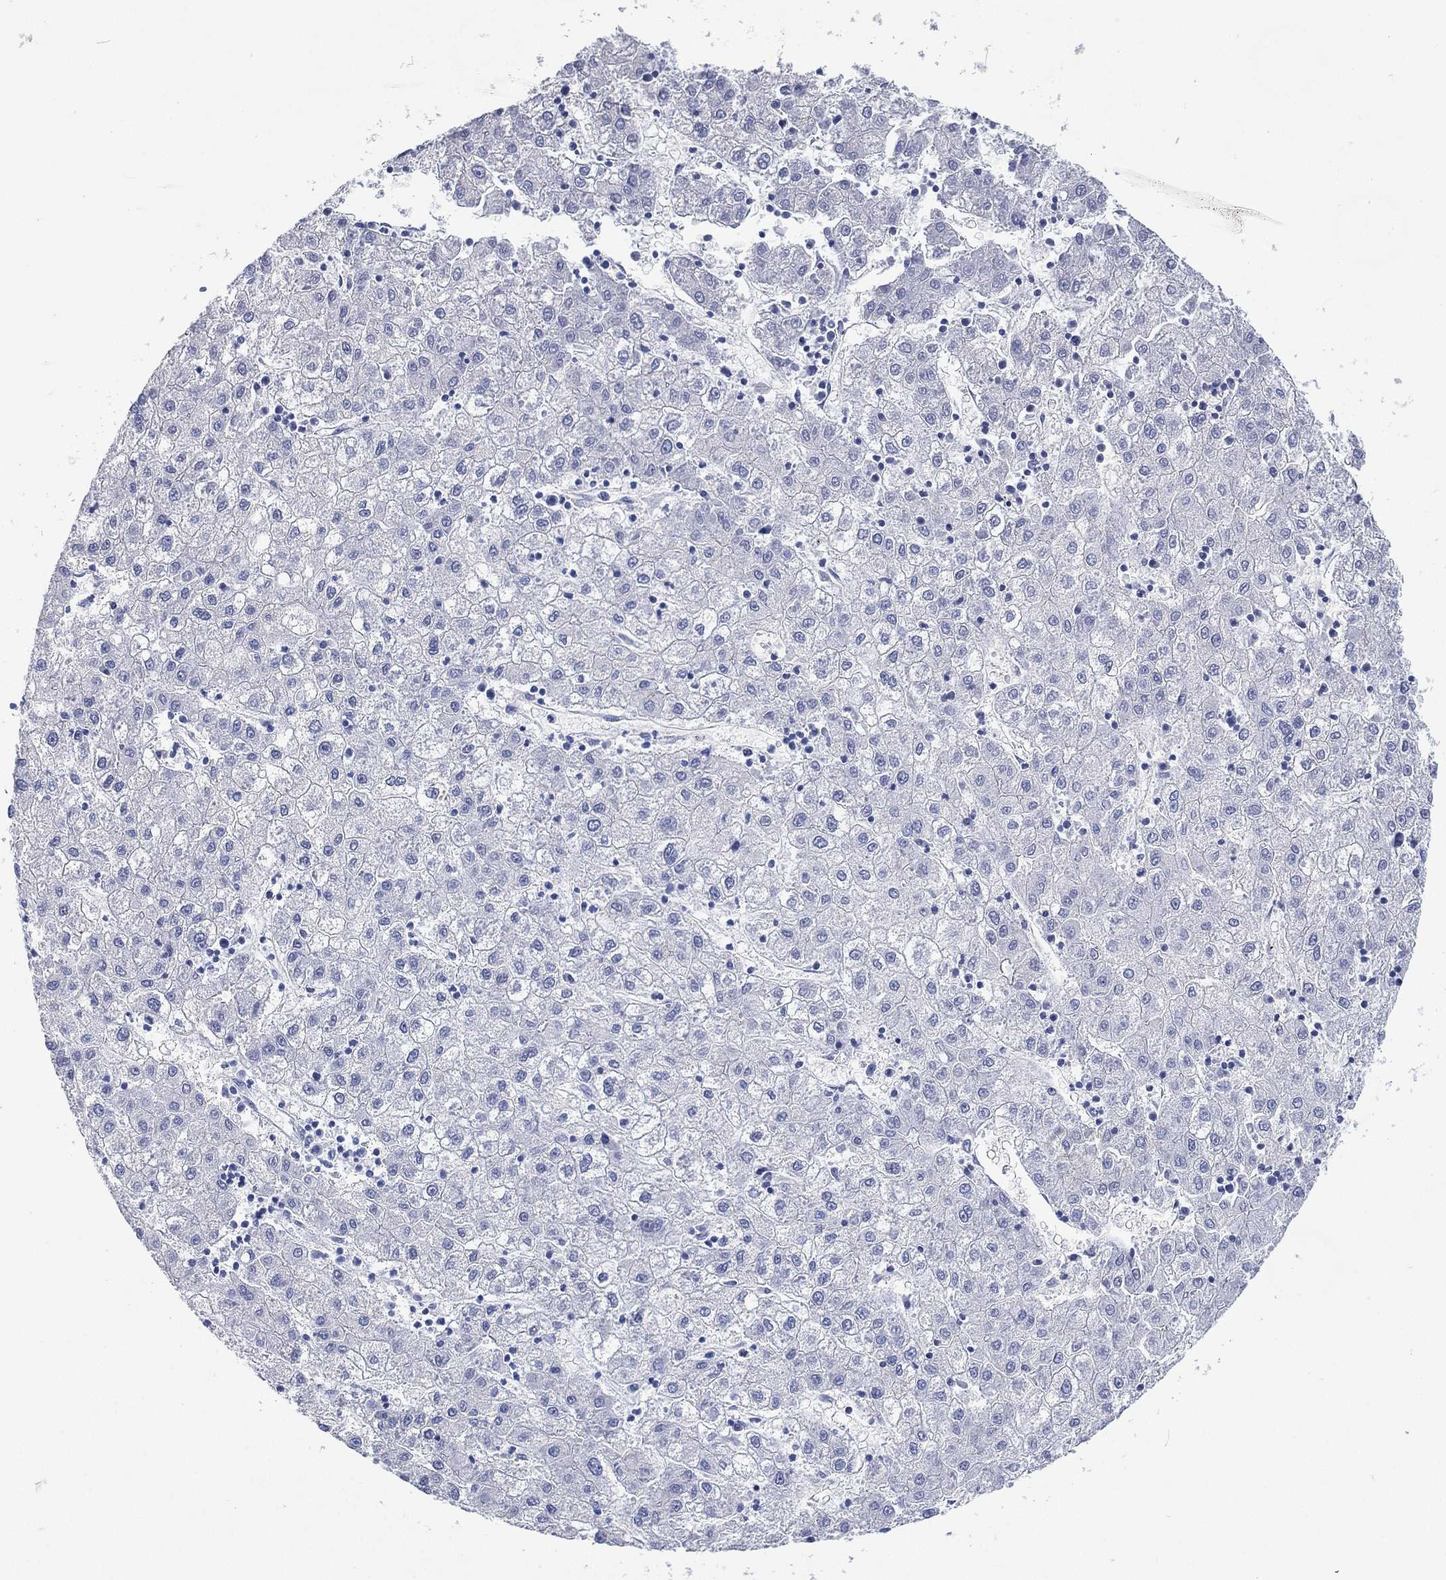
{"staining": {"intensity": "negative", "quantity": "none", "location": "none"}, "tissue": "liver cancer", "cell_type": "Tumor cells", "image_type": "cancer", "snomed": [{"axis": "morphology", "description": "Carcinoma, Hepatocellular, NOS"}, {"axis": "topography", "description": "Liver"}], "caption": "This photomicrograph is of liver hepatocellular carcinoma stained with IHC to label a protein in brown with the nuclei are counter-stained blue. There is no expression in tumor cells.", "gene": "FMO1", "patient": {"sex": "male", "age": 72}}